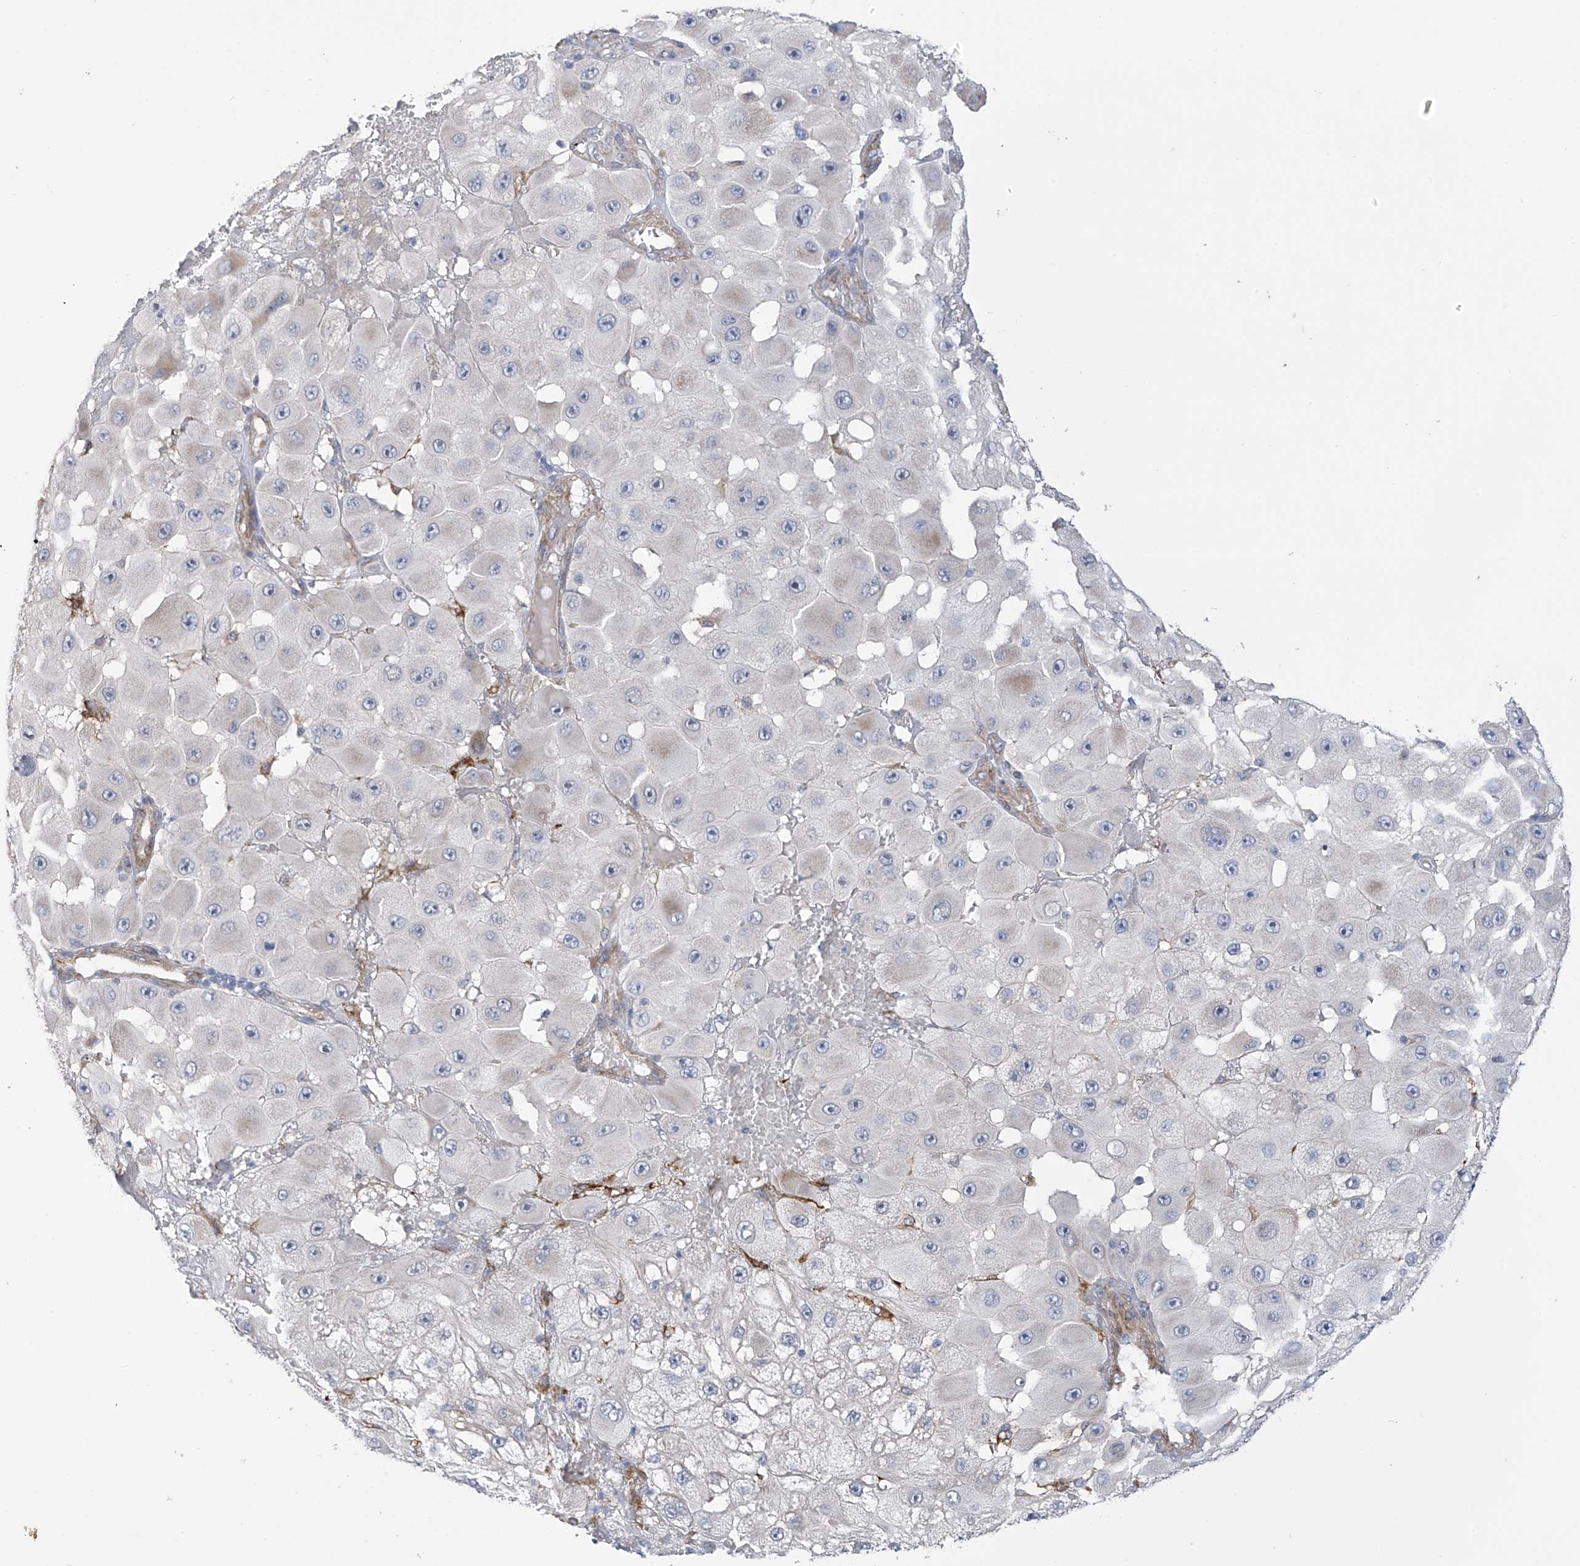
{"staining": {"intensity": "negative", "quantity": "none", "location": "none"}, "tissue": "melanoma", "cell_type": "Tumor cells", "image_type": "cancer", "snomed": [{"axis": "morphology", "description": "Malignant melanoma, NOS"}, {"axis": "topography", "description": "Skin"}], "caption": "Human malignant melanoma stained for a protein using IHC displays no positivity in tumor cells.", "gene": "ZNF641", "patient": {"sex": "female", "age": 81}}